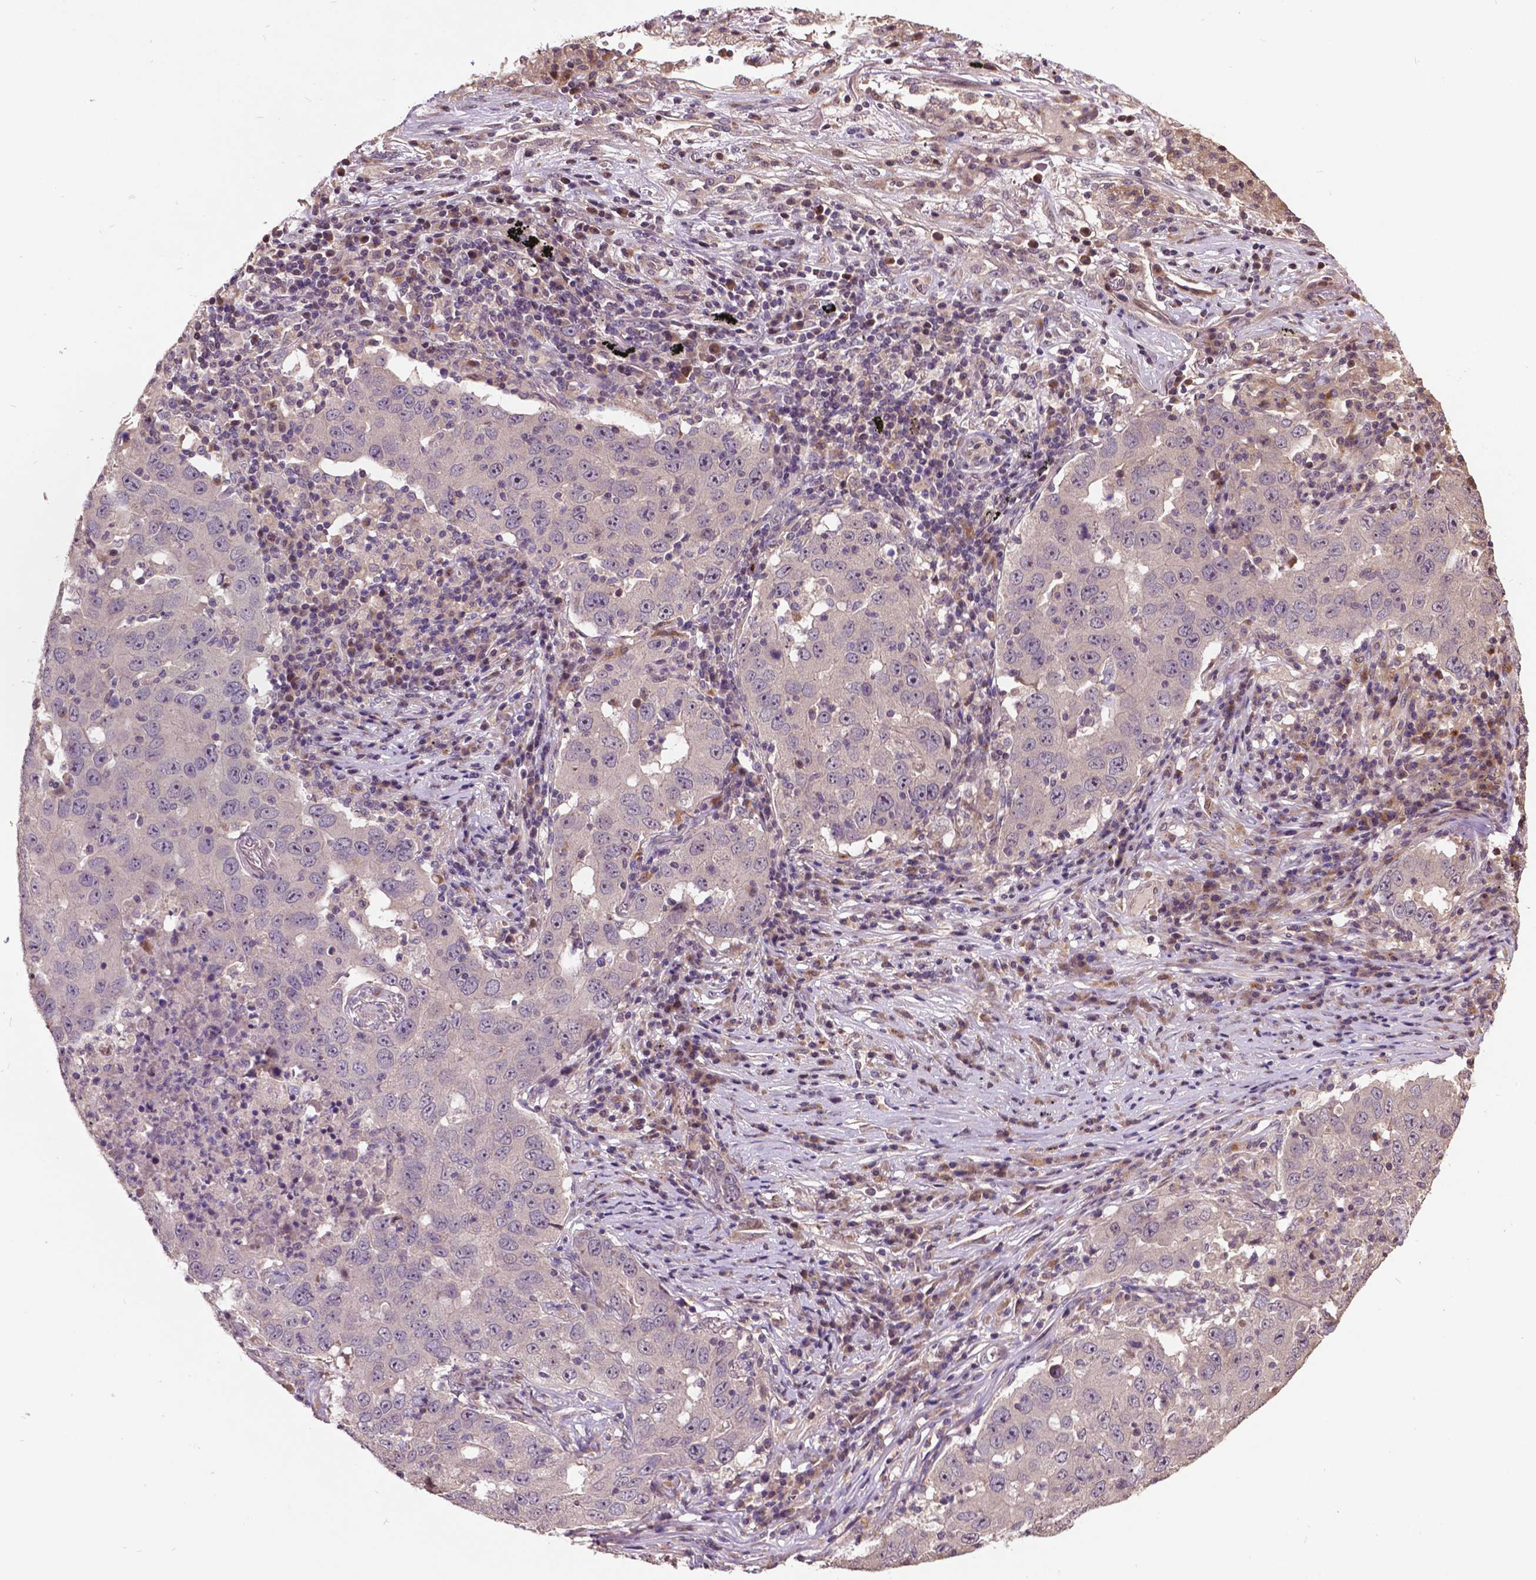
{"staining": {"intensity": "negative", "quantity": "none", "location": "none"}, "tissue": "lung cancer", "cell_type": "Tumor cells", "image_type": "cancer", "snomed": [{"axis": "morphology", "description": "Adenocarcinoma, NOS"}, {"axis": "topography", "description": "Lung"}], "caption": "Lung adenocarcinoma was stained to show a protein in brown. There is no significant positivity in tumor cells.", "gene": "AP1S3", "patient": {"sex": "male", "age": 73}}